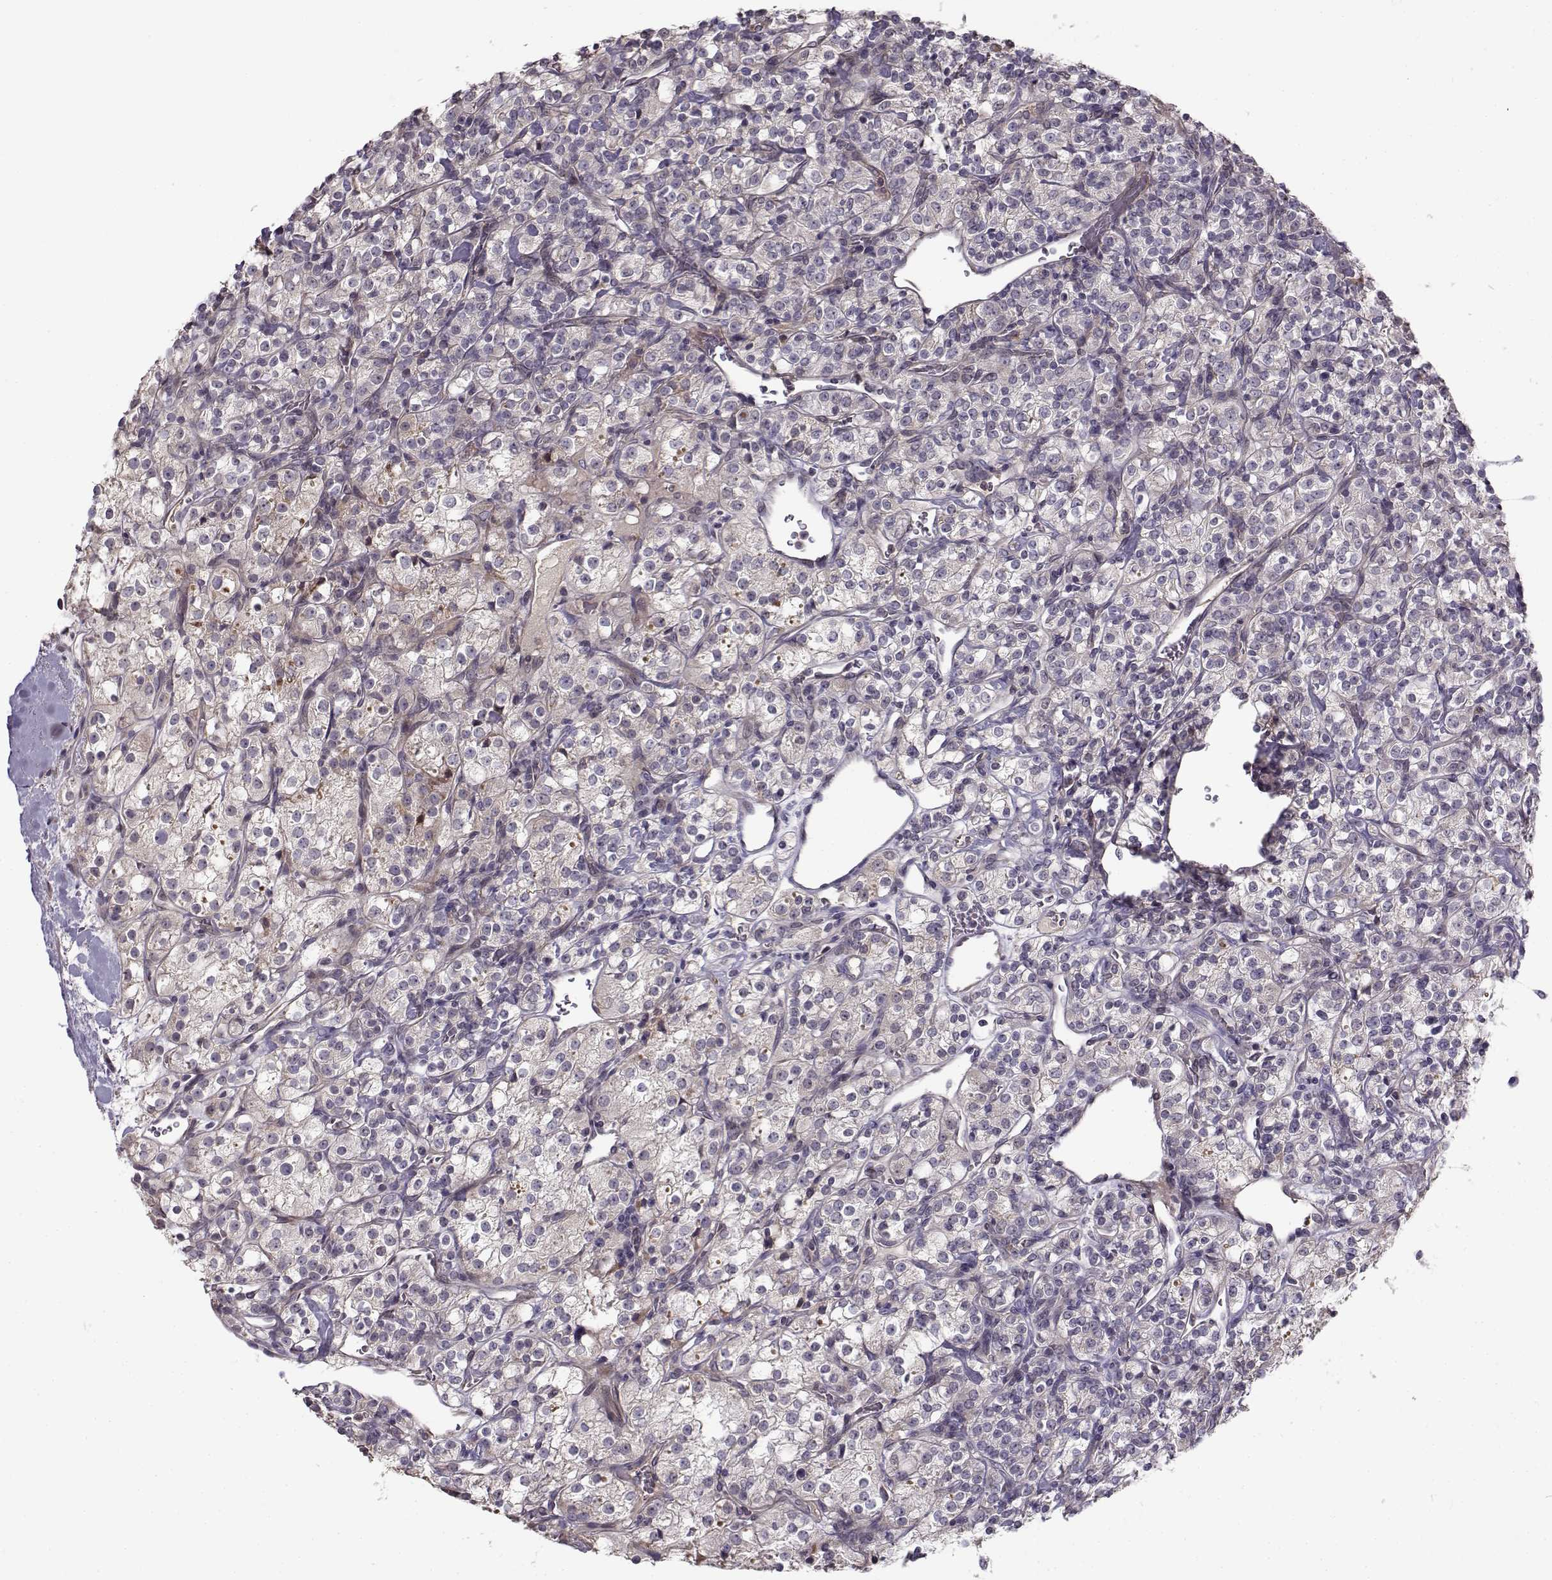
{"staining": {"intensity": "negative", "quantity": "none", "location": "none"}, "tissue": "renal cancer", "cell_type": "Tumor cells", "image_type": "cancer", "snomed": [{"axis": "morphology", "description": "Adenocarcinoma, NOS"}, {"axis": "topography", "description": "Kidney"}], "caption": "Tumor cells show no significant protein positivity in renal cancer. (DAB immunohistochemistry with hematoxylin counter stain).", "gene": "ENTPD8", "patient": {"sex": "male", "age": 77}}